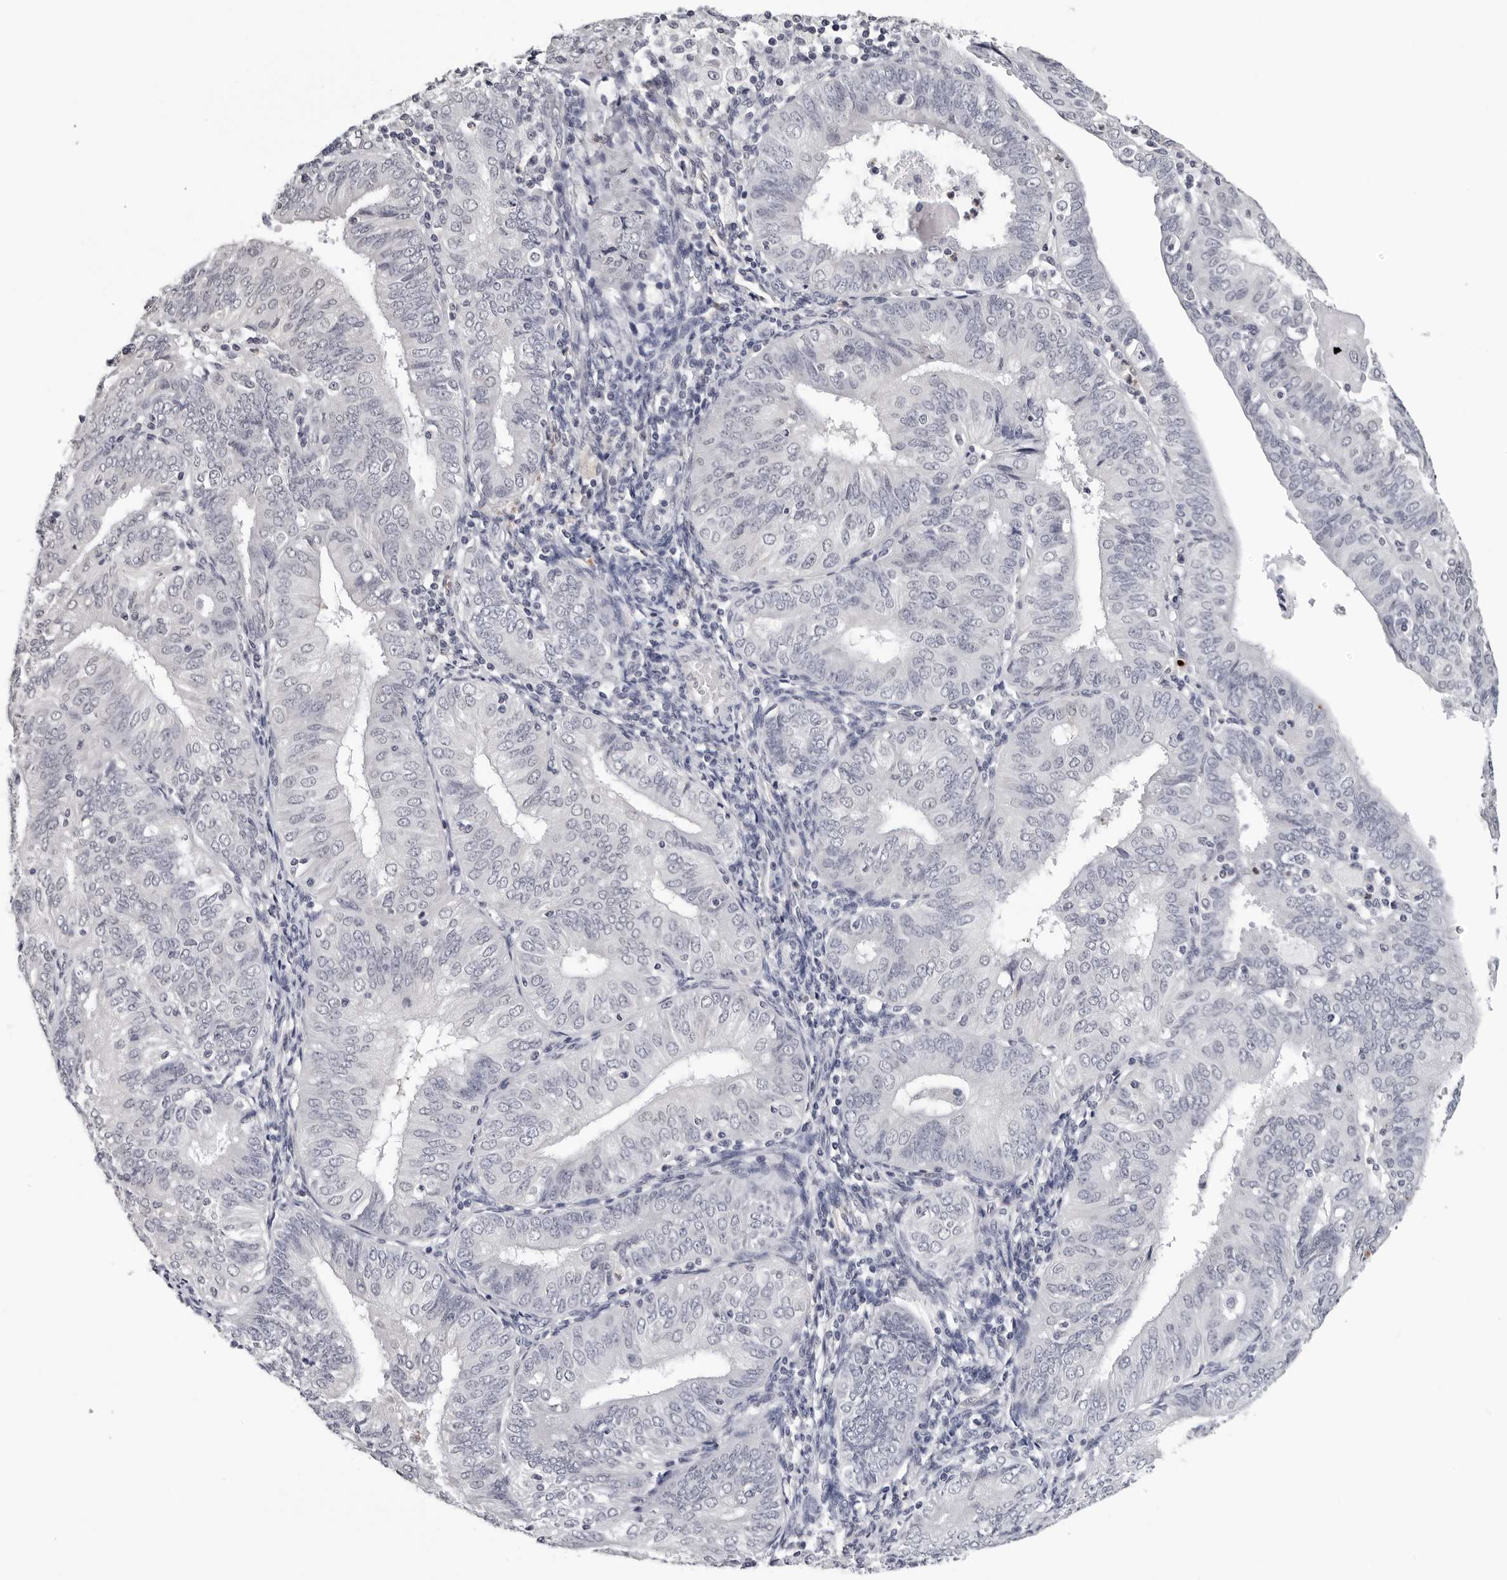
{"staining": {"intensity": "negative", "quantity": "none", "location": "none"}, "tissue": "endometrial cancer", "cell_type": "Tumor cells", "image_type": "cancer", "snomed": [{"axis": "morphology", "description": "Adenocarcinoma, NOS"}, {"axis": "topography", "description": "Endometrium"}], "caption": "Endometrial cancer (adenocarcinoma) was stained to show a protein in brown. There is no significant positivity in tumor cells.", "gene": "TRMT13", "patient": {"sex": "female", "age": 58}}